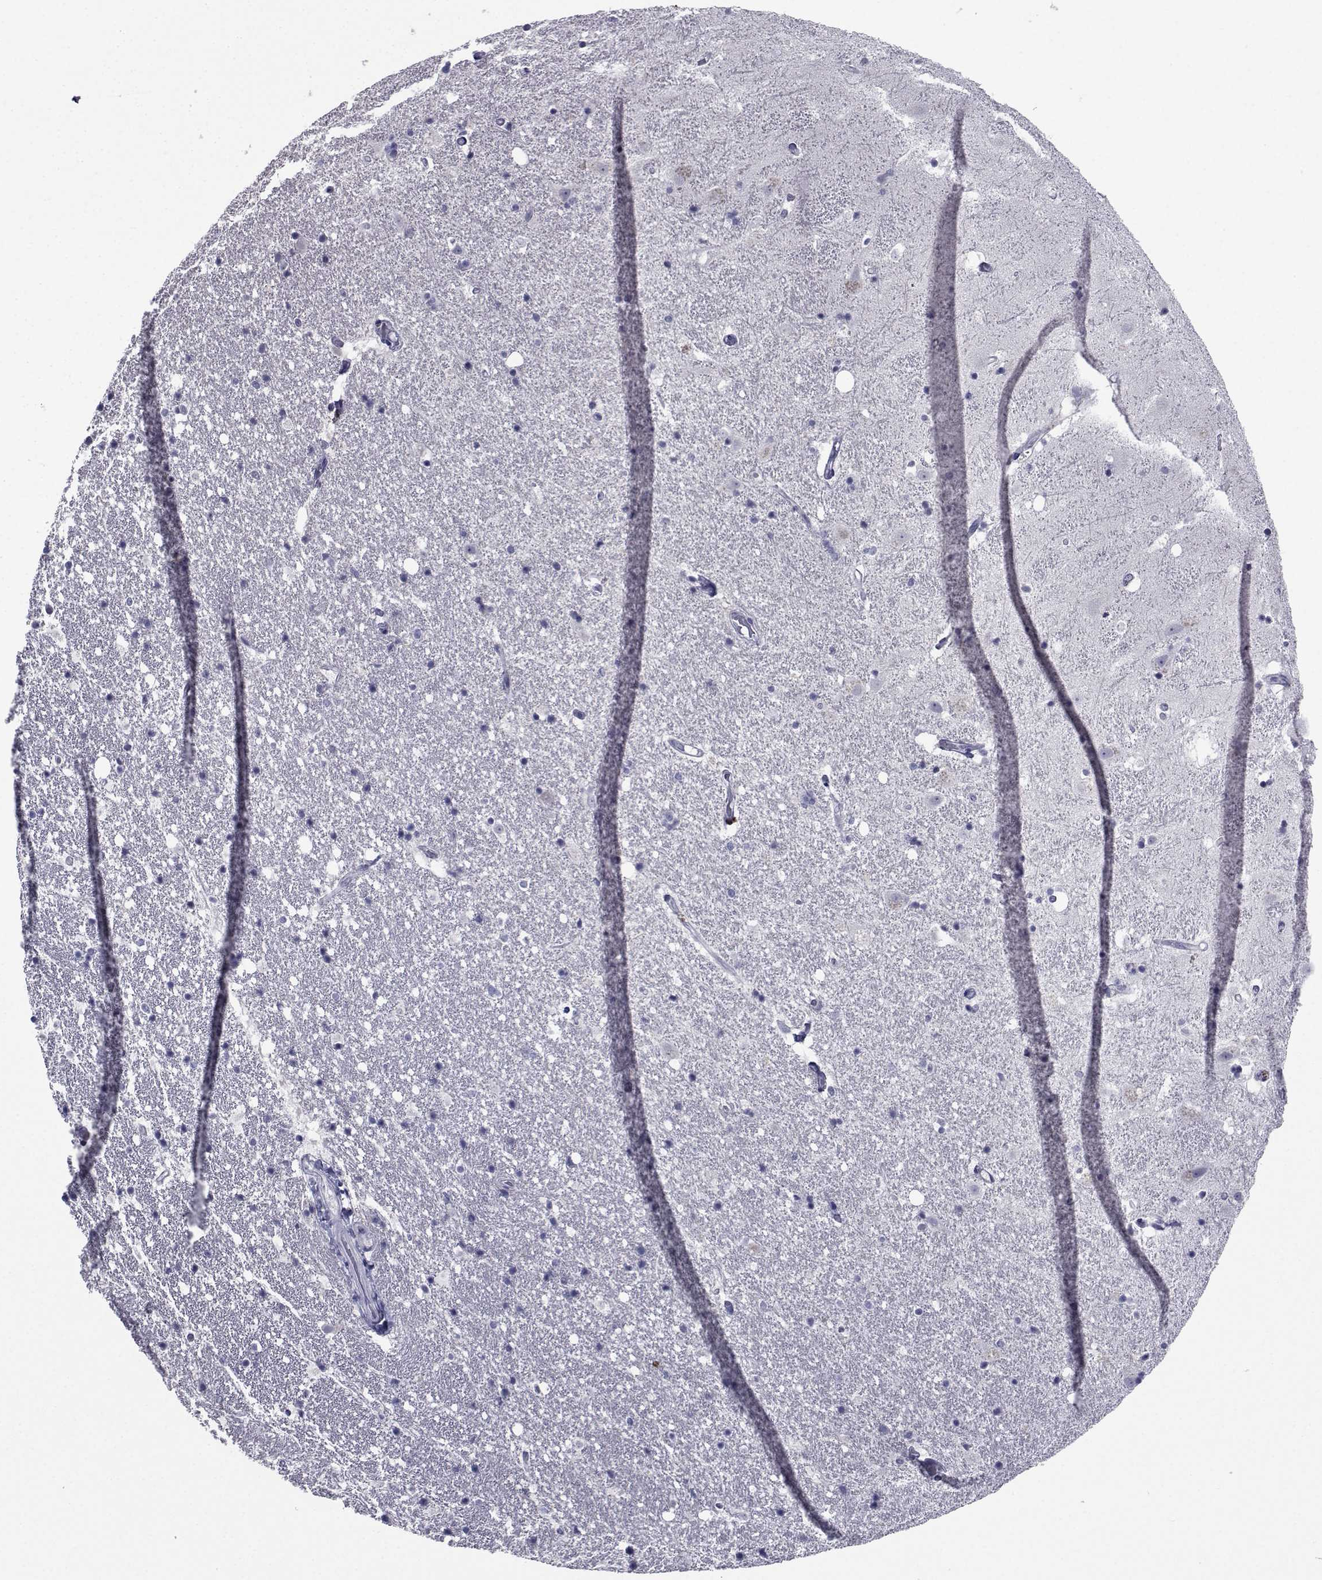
{"staining": {"intensity": "negative", "quantity": "none", "location": "none"}, "tissue": "hippocampus", "cell_type": "Glial cells", "image_type": "normal", "snomed": [{"axis": "morphology", "description": "Normal tissue, NOS"}, {"axis": "topography", "description": "Hippocampus"}], "caption": "Immunohistochemical staining of normal hippocampus displays no significant positivity in glial cells.", "gene": "CHRNA1", "patient": {"sex": "male", "age": 49}}